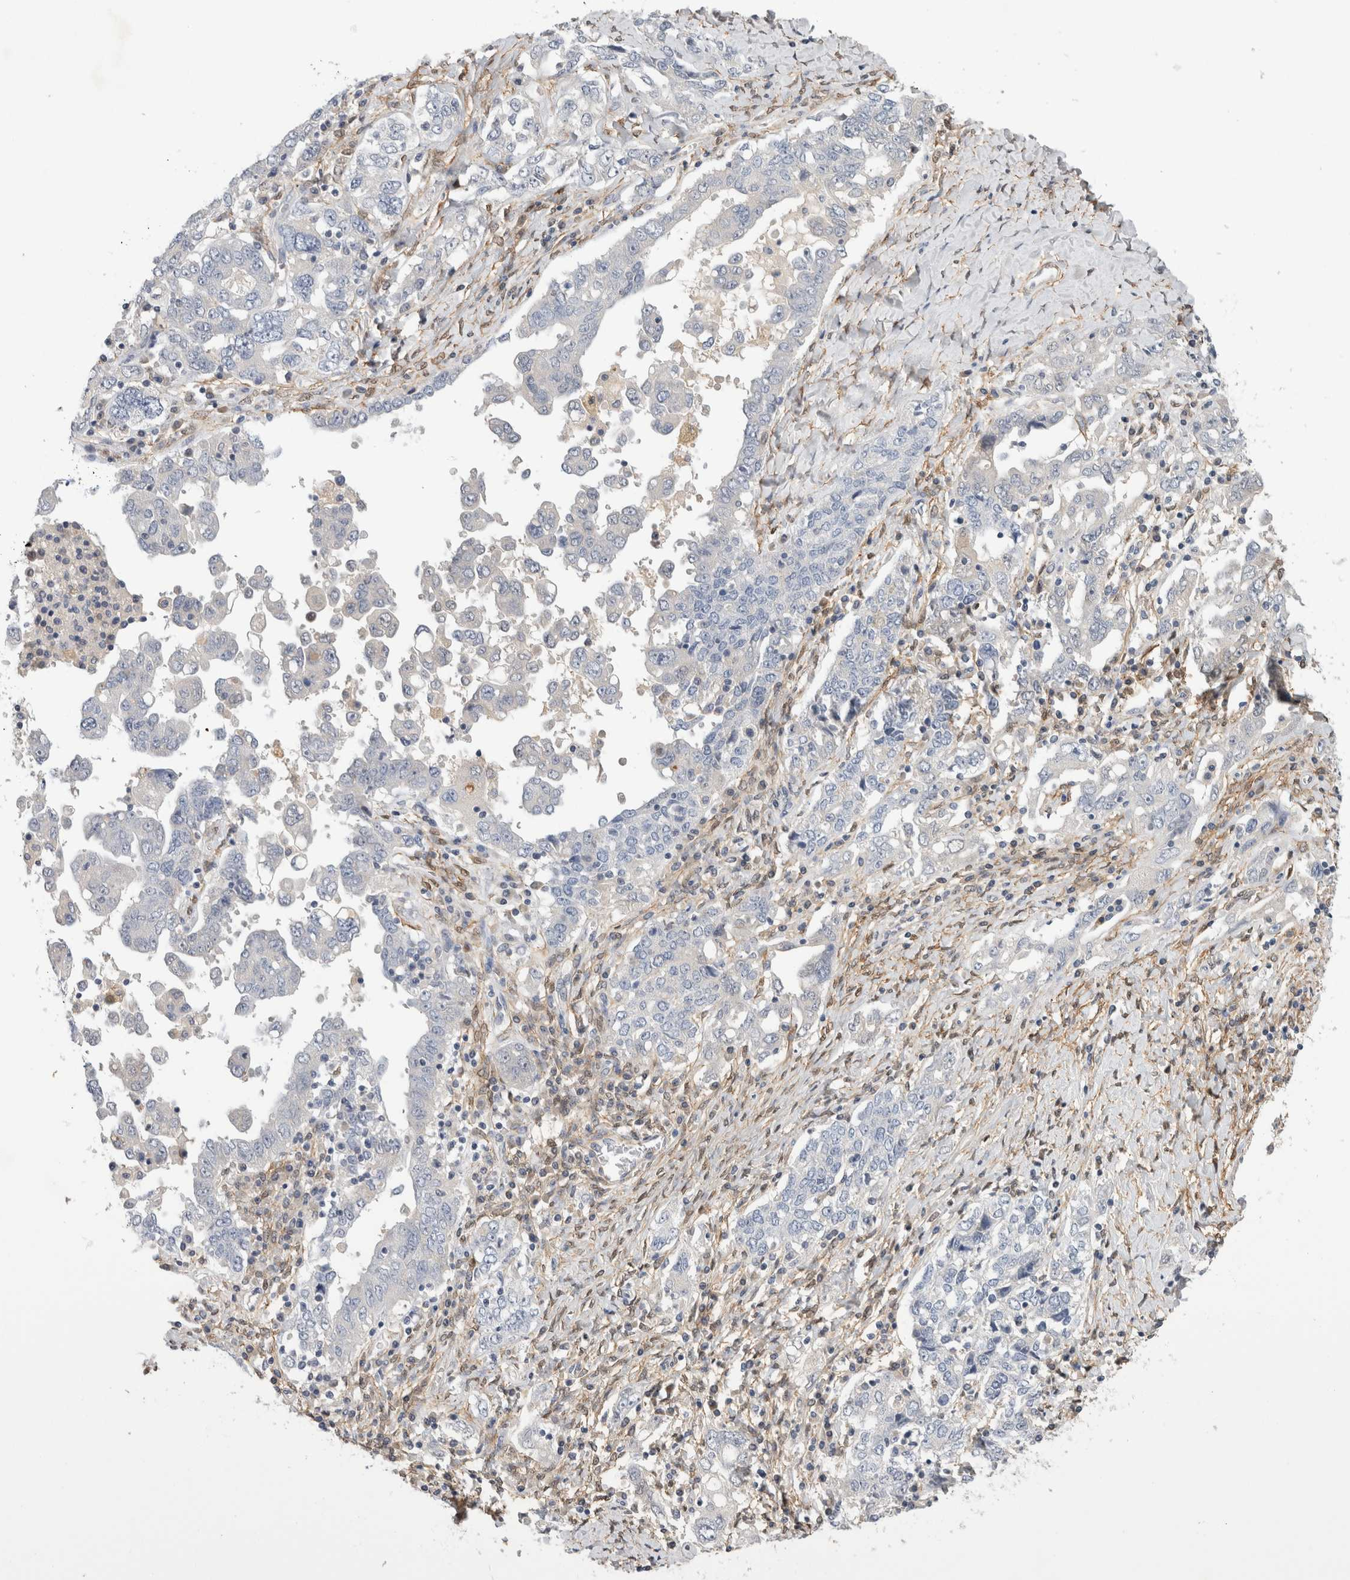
{"staining": {"intensity": "negative", "quantity": "none", "location": "none"}, "tissue": "ovarian cancer", "cell_type": "Tumor cells", "image_type": "cancer", "snomed": [{"axis": "morphology", "description": "Carcinoma, endometroid"}, {"axis": "topography", "description": "Ovary"}], "caption": "A histopathology image of endometroid carcinoma (ovarian) stained for a protein shows no brown staining in tumor cells.", "gene": "PGM1", "patient": {"sex": "female", "age": 62}}